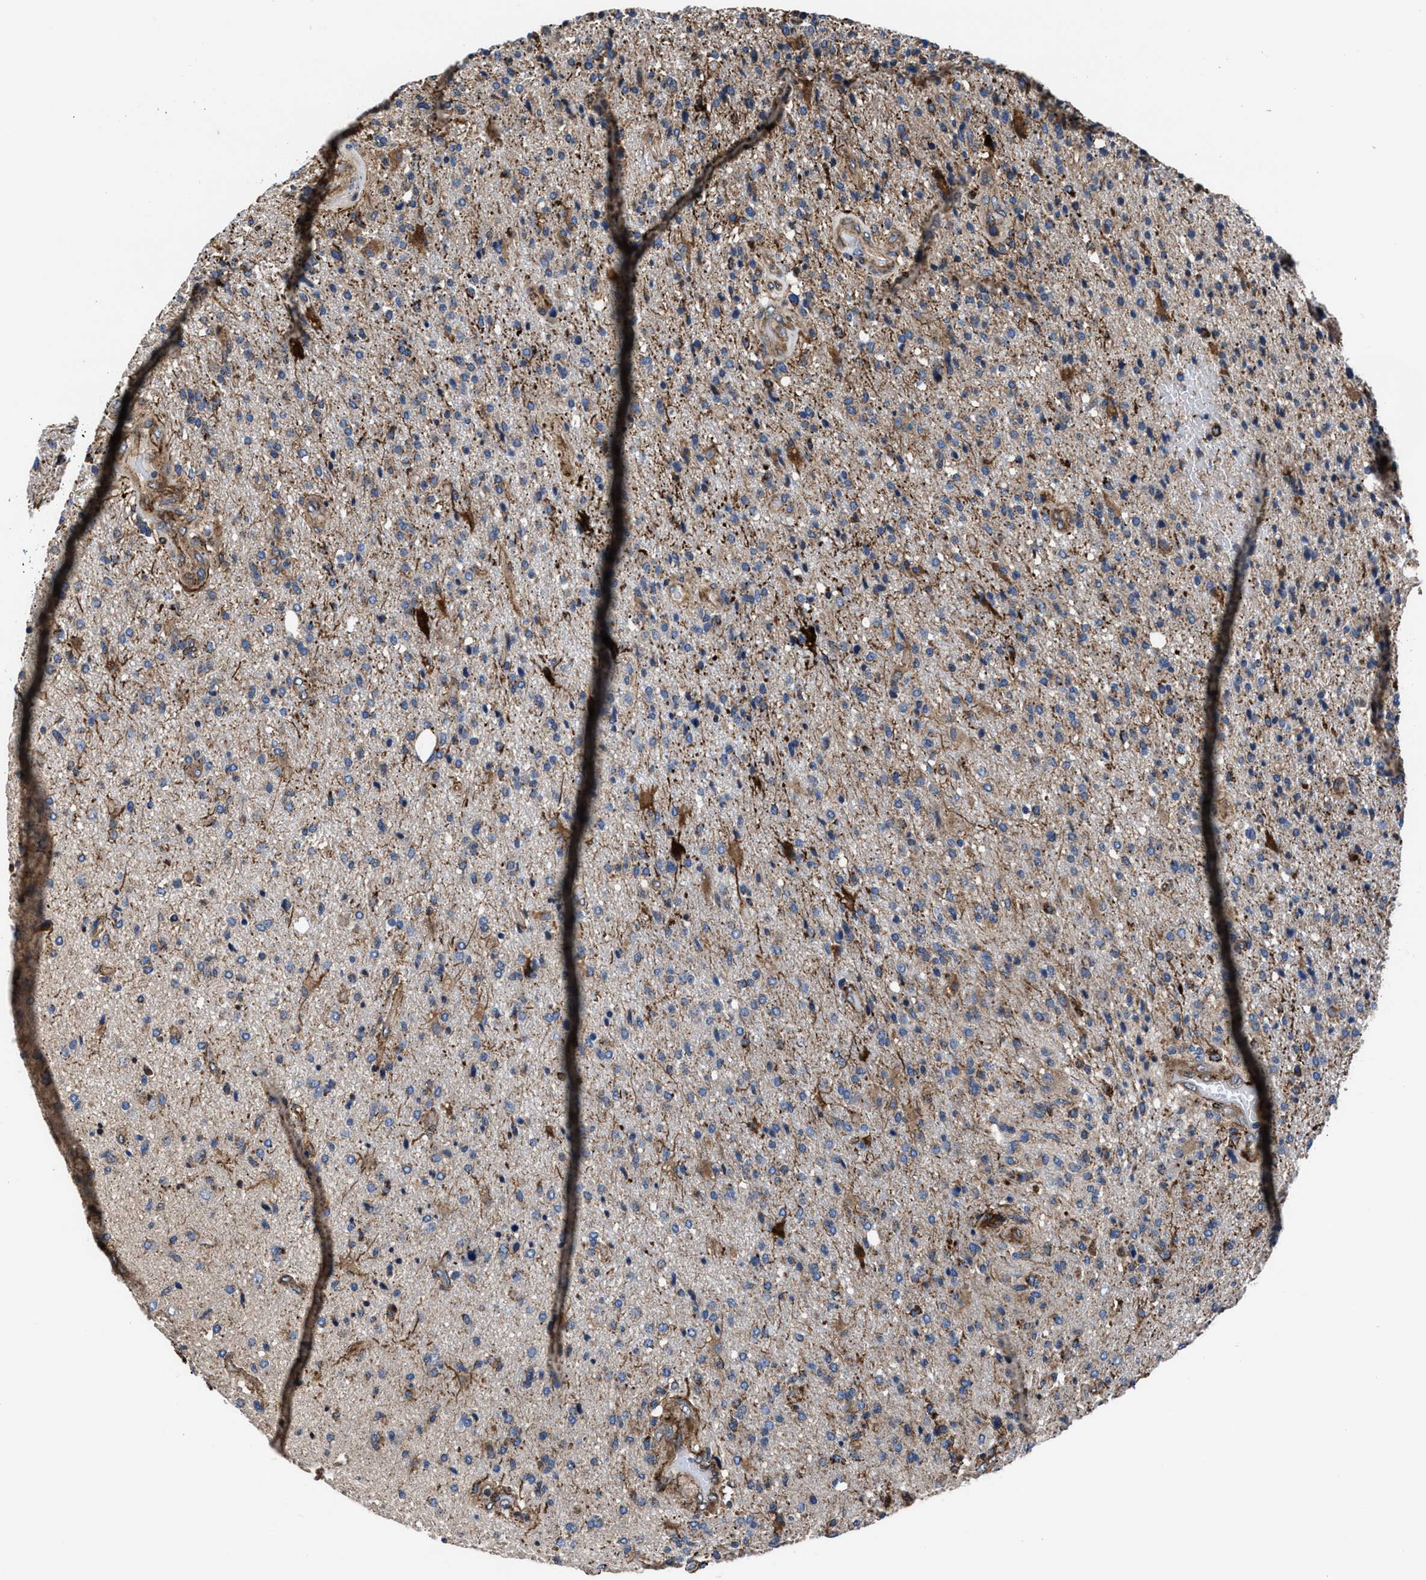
{"staining": {"intensity": "weak", "quantity": "25%-75%", "location": "cytoplasmic/membranous"}, "tissue": "glioma", "cell_type": "Tumor cells", "image_type": "cancer", "snomed": [{"axis": "morphology", "description": "Glioma, malignant, High grade"}, {"axis": "topography", "description": "Brain"}], "caption": "Protein positivity by immunohistochemistry (IHC) reveals weak cytoplasmic/membranous positivity in about 25%-75% of tumor cells in malignant glioma (high-grade).", "gene": "PRR15L", "patient": {"sex": "male", "age": 72}}